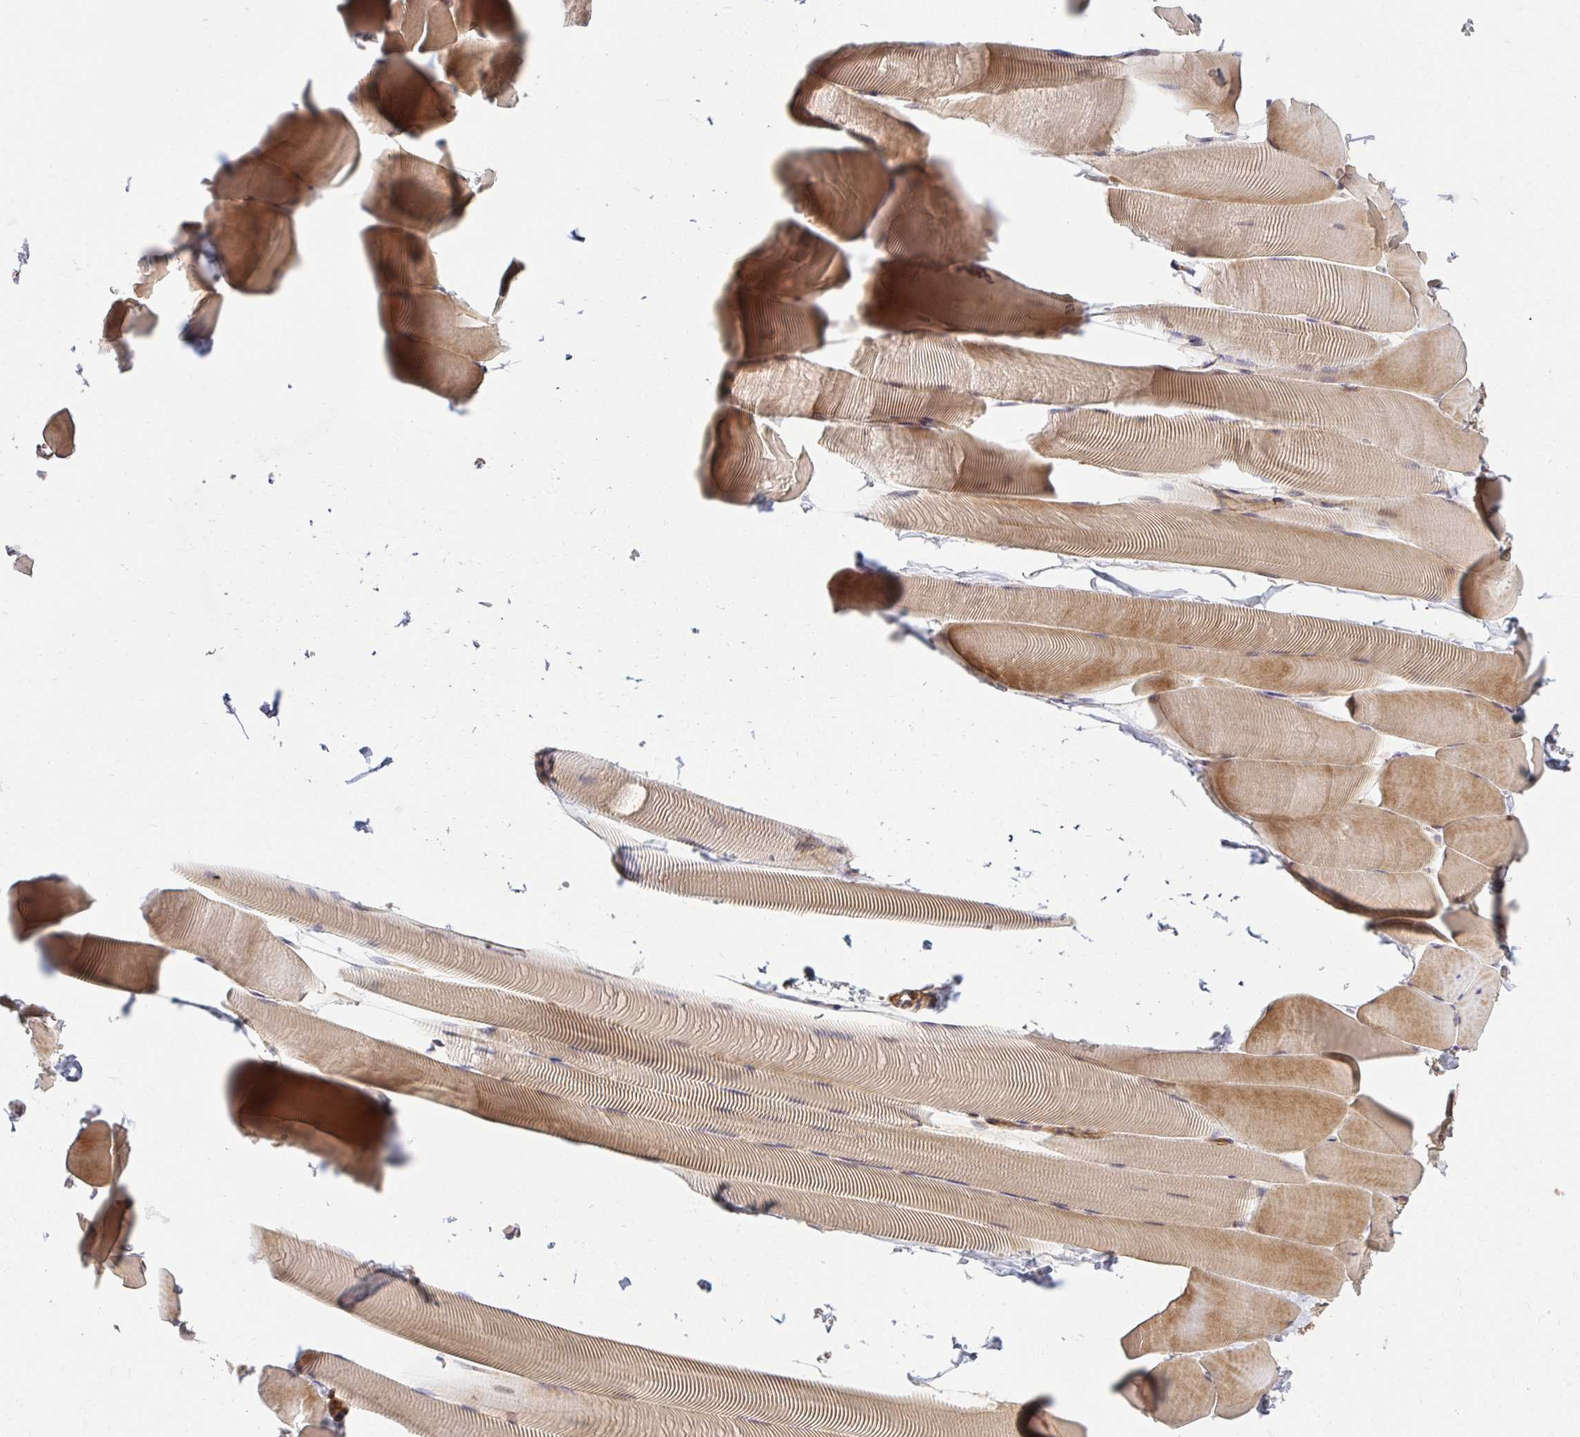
{"staining": {"intensity": "moderate", "quantity": ">75%", "location": "cytoplasmic/membranous"}, "tissue": "skeletal muscle", "cell_type": "Myocytes", "image_type": "normal", "snomed": [{"axis": "morphology", "description": "Normal tissue, NOS"}, {"axis": "topography", "description": "Skeletal muscle"}], "caption": "Immunohistochemistry (IHC) staining of normal skeletal muscle, which exhibits medium levels of moderate cytoplasmic/membranous expression in approximately >75% of myocytes indicating moderate cytoplasmic/membranous protein positivity. The staining was performed using DAB (brown) for protein detection and nuclei were counterstained in hematoxylin (blue).", "gene": "PSMA4", "patient": {"sex": "male", "age": 25}}